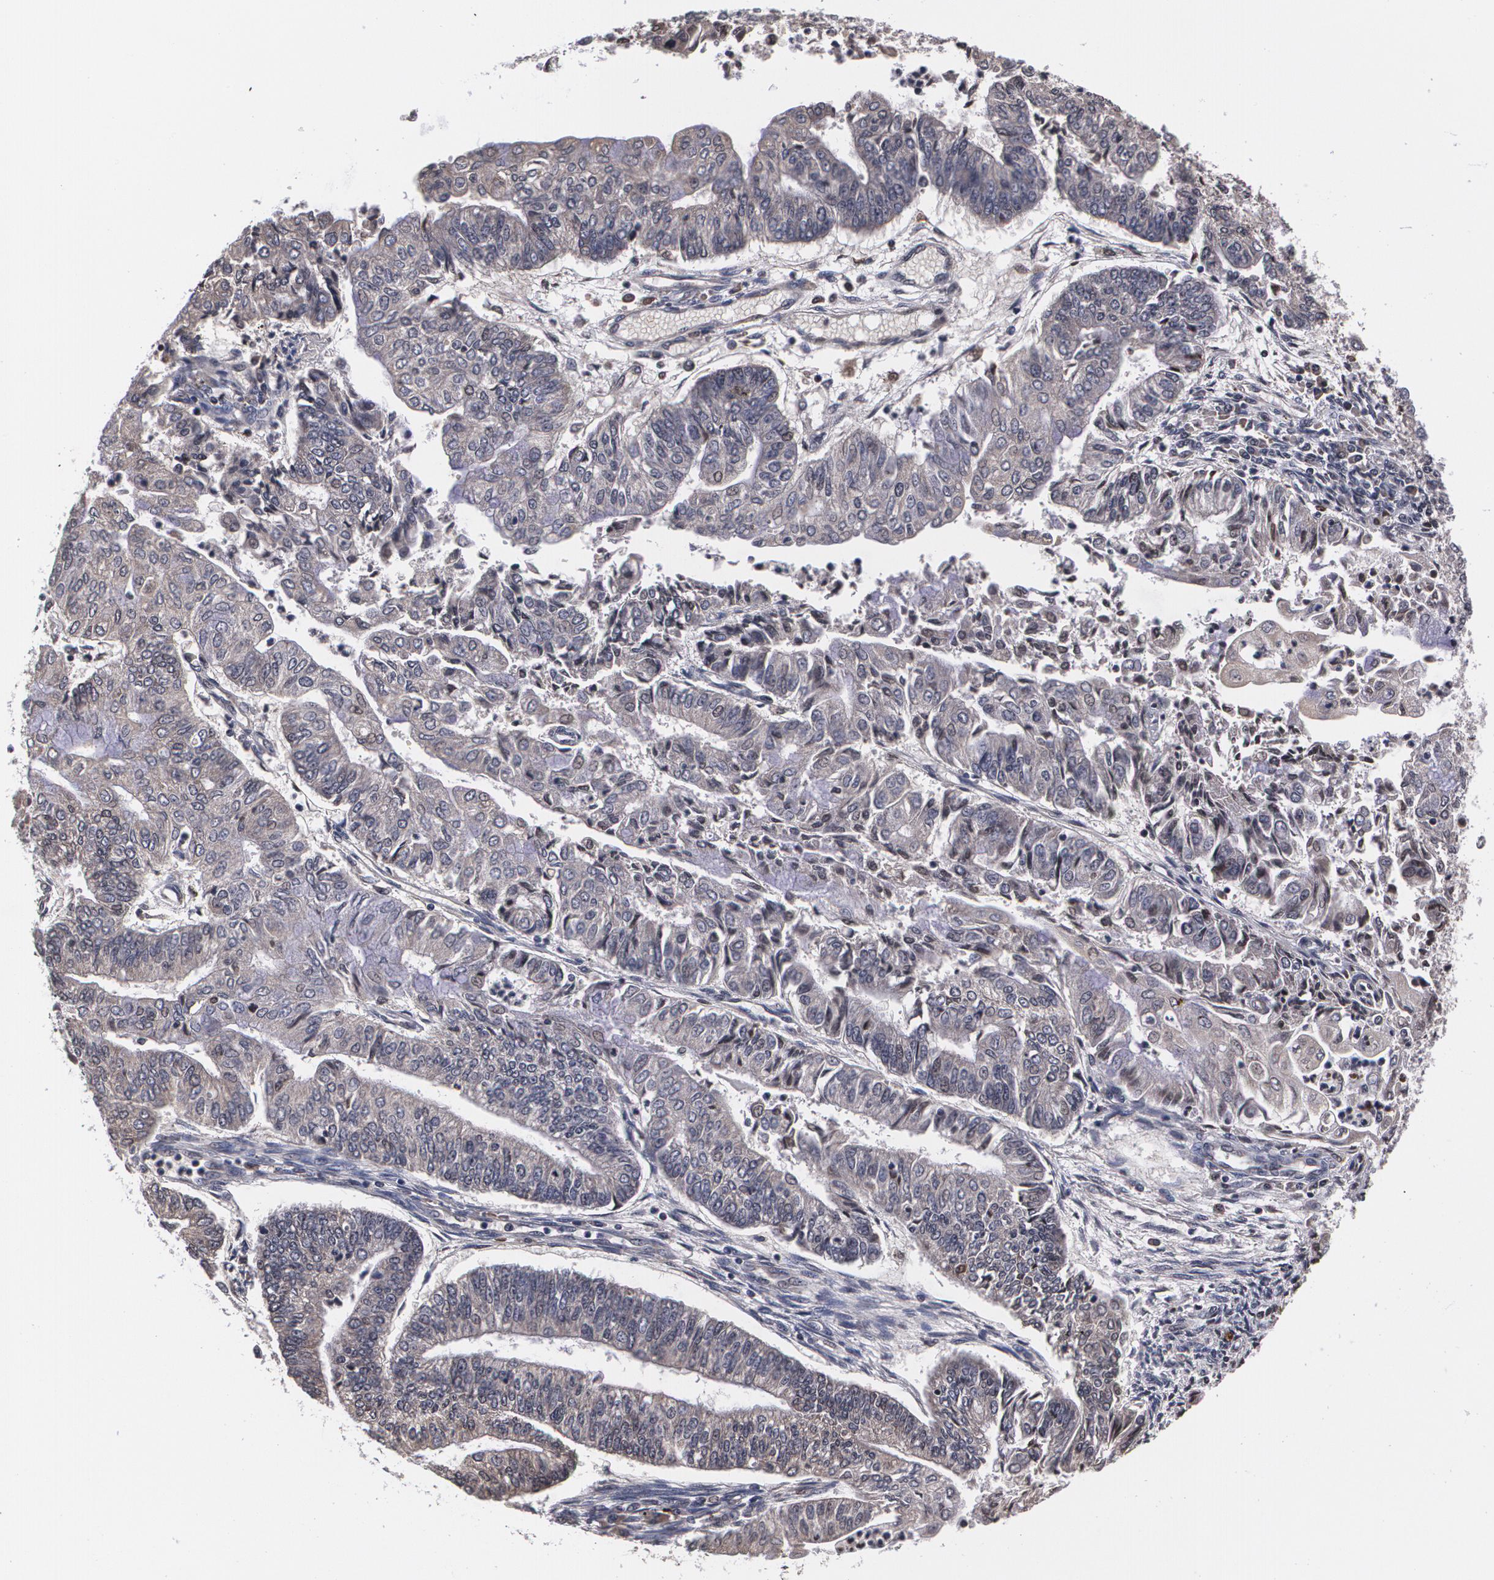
{"staining": {"intensity": "weak", "quantity": "<25%", "location": "cytoplasmic/membranous"}, "tissue": "endometrial cancer", "cell_type": "Tumor cells", "image_type": "cancer", "snomed": [{"axis": "morphology", "description": "Adenocarcinoma, NOS"}, {"axis": "topography", "description": "Endometrium"}], "caption": "Tumor cells are negative for brown protein staining in endometrial adenocarcinoma. The staining is performed using DAB brown chromogen with nuclei counter-stained in using hematoxylin.", "gene": "MVP", "patient": {"sex": "female", "age": 59}}